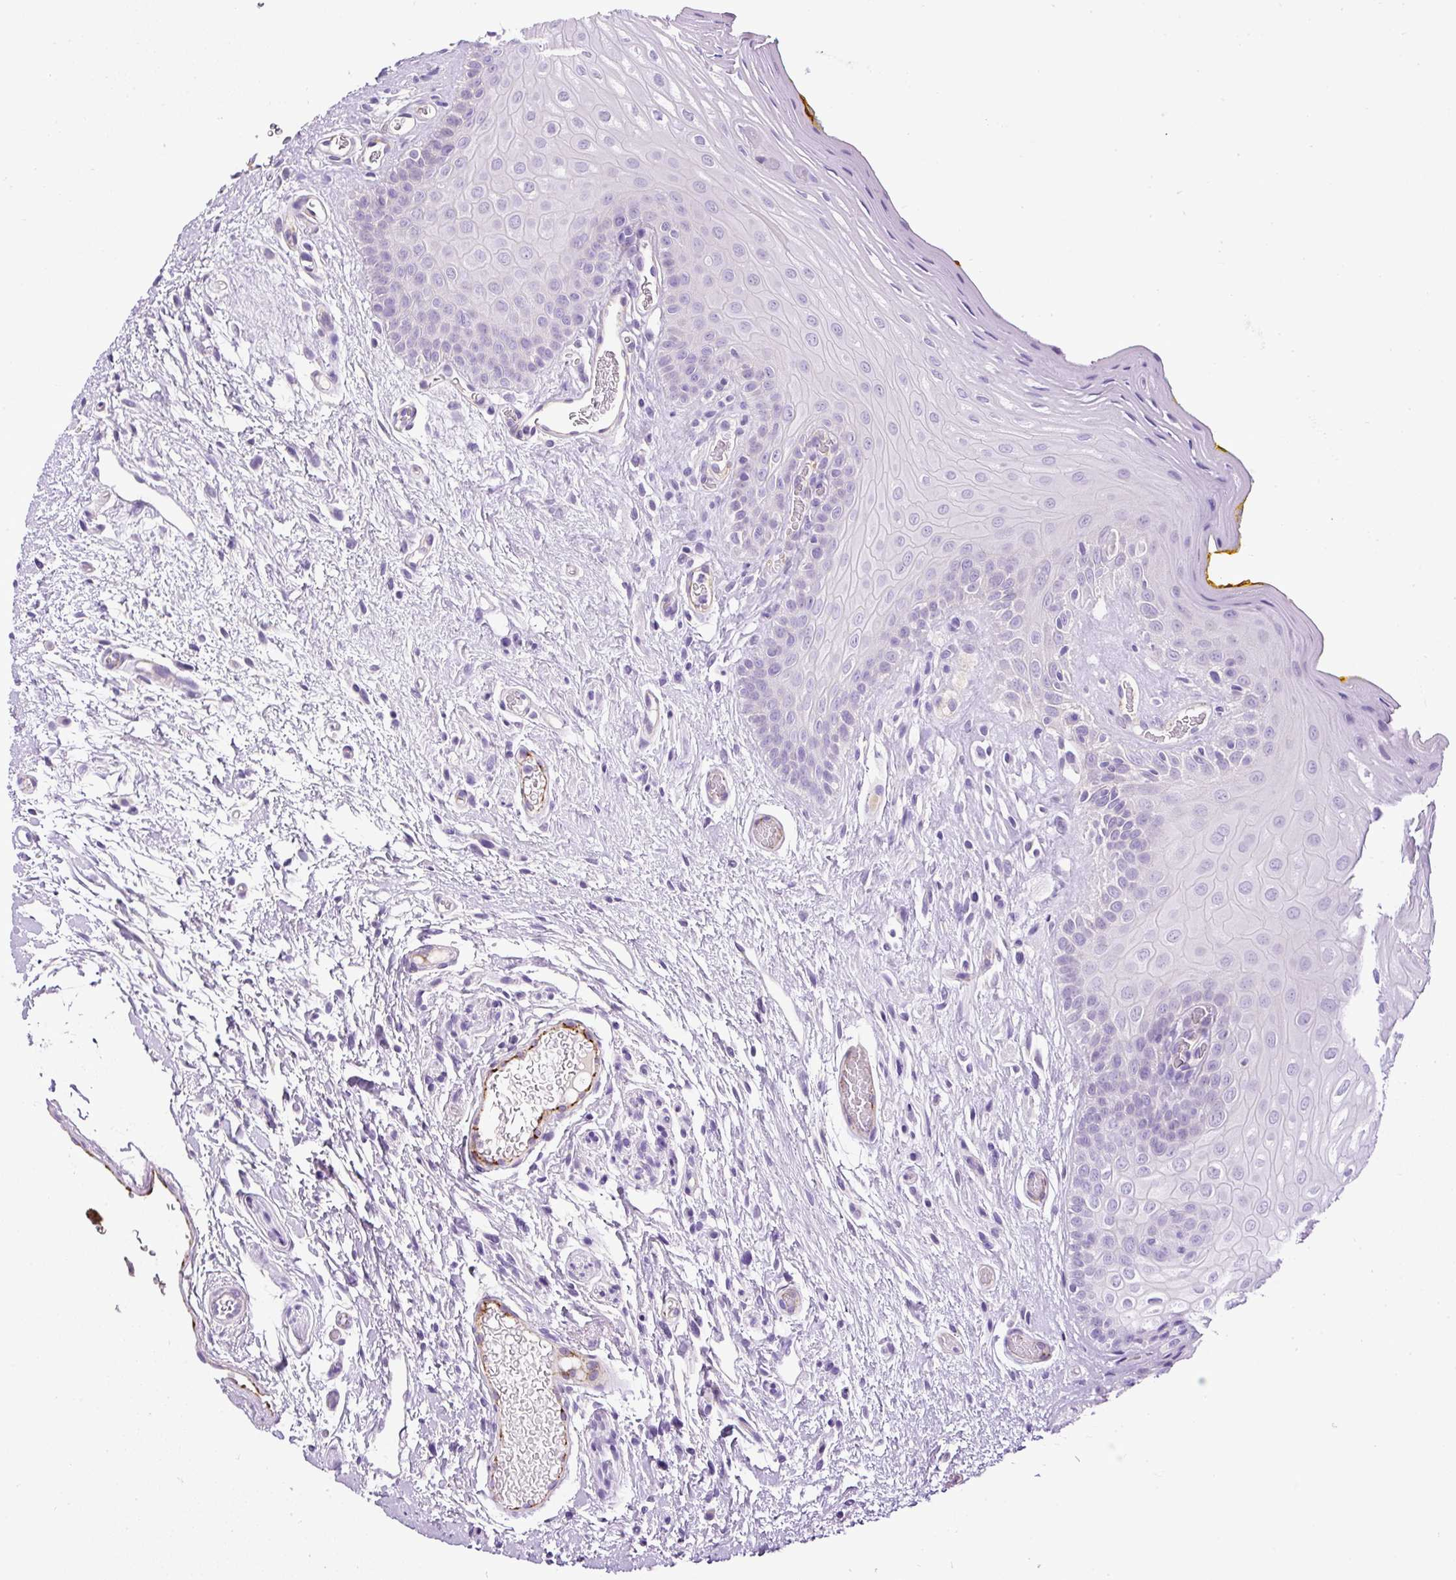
{"staining": {"intensity": "negative", "quantity": "none", "location": "none"}, "tissue": "oral mucosa", "cell_type": "Squamous epithelial cells", "image_type": "normal", "snomed": [{"axis": "morphology", "description": "Normal tissue, NOS"}, {"axis": "topography", "description": "Oral tissue"}, {"axis": "topography", "description": "Tounge, NOS"}], "caption": "Immunohistochemistry (IHC) histopathology image of benign oral mucosa stained for a protein (brown), which exhibits no staining in squamous epithelial cells.", "gene": "LEFTY1", "patient": {"sex": "female", "age": 60}}